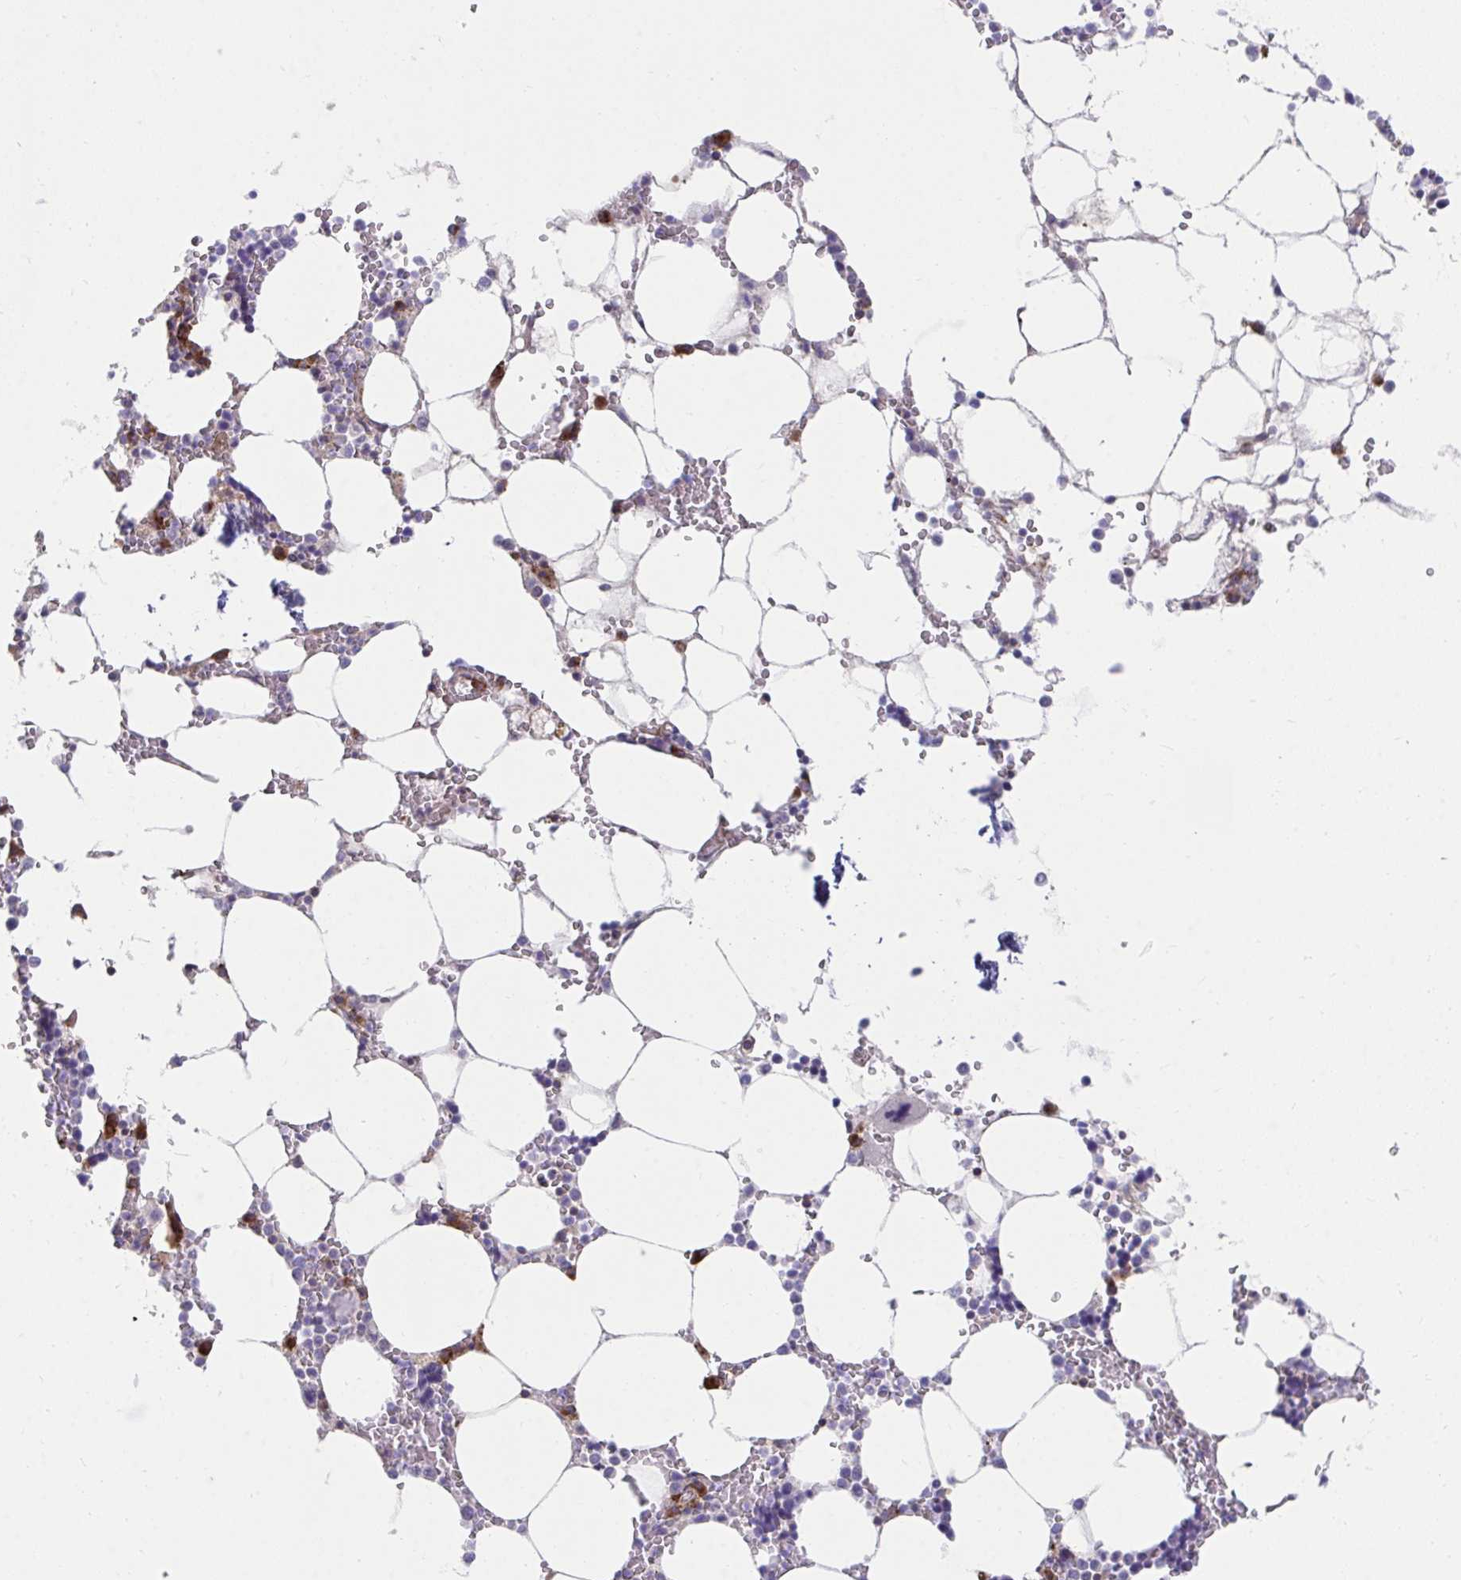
{"staining": {"intensity": "strong", "quantity": "<25%", "location": "cytoplasmic/membranous"}, "tissue": "bone marrow", "cell_type": "Hematopoietic cells", "image_type": "normal", "snomed": [{"axis": "morphology", "description": "Normal tissue, NOS"}, {"axis": "topography", "description": "Bone marrow"}], "caption": "This histopathology image demonstrates unremarkable bone marrow stained with immunohistochemistry to label a protein in brown. The cytoplasmic/membranous of hematopoietic cells show strong positivity for the protein. Nuclei are counter-stained blue.", "gene": "SLAMF7", "patient": {"sex": "male", "age": 64}}